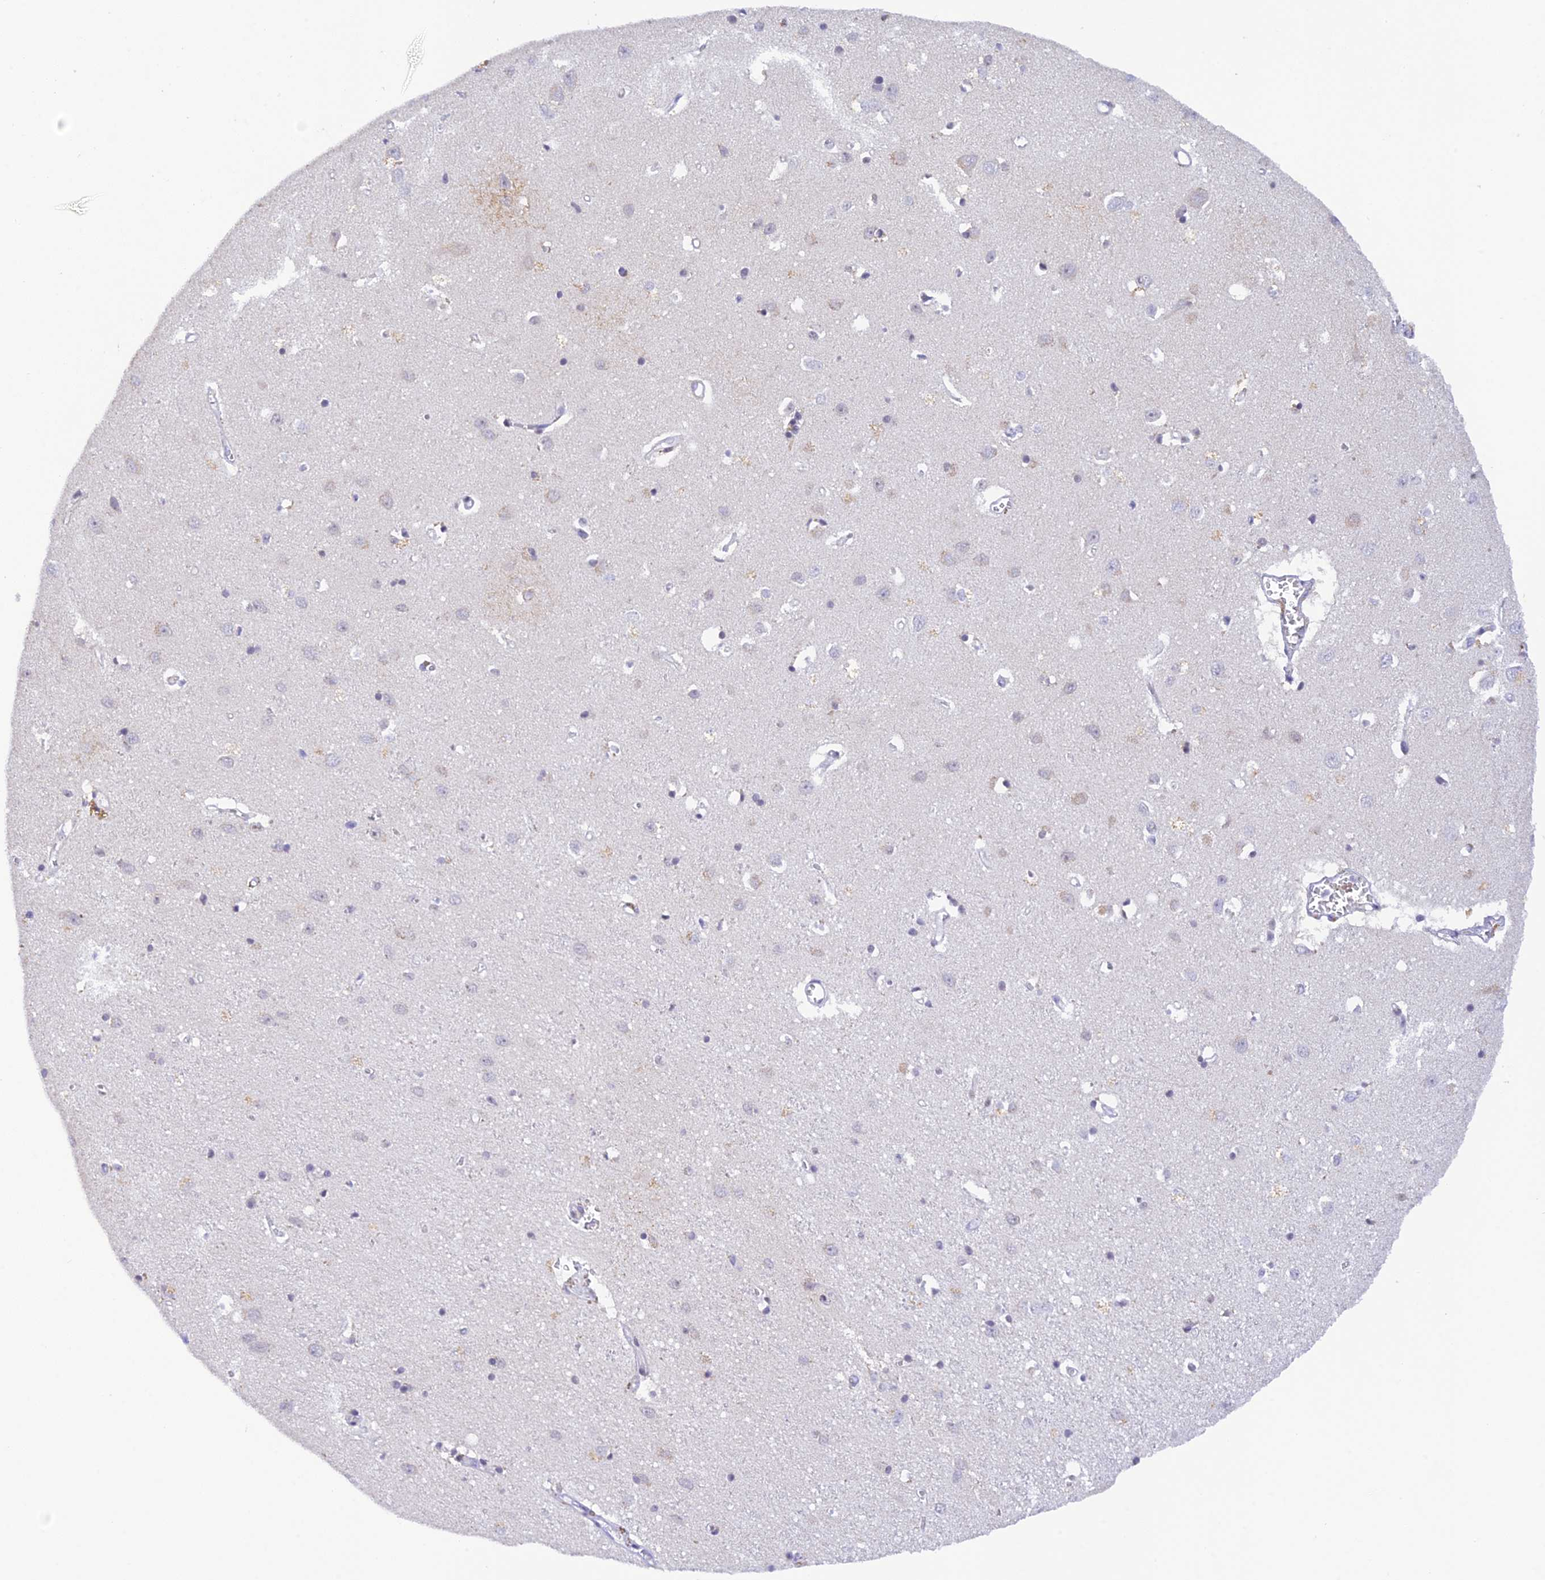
{"staining": {"intensity": "weak", "quantity": ">75%", "location": "nuclear"}, "tissue": "cerebral cortex", "cell_type": "Endothelial cells", "image_type": "normal", "snomed": [{"axis": "morphology", "description": "Normal tissue, NOS"}, {"axis": "topography", "description": "Cerebral cortex"}], "caption": "This micrograph displays IHC staining of unremarkable cerebral cortex, with low weak nuclear positivity in approximately >75% of endothelial cells.", "gene": "THAP11", "patient": {"sex": "female", "age": 64}}